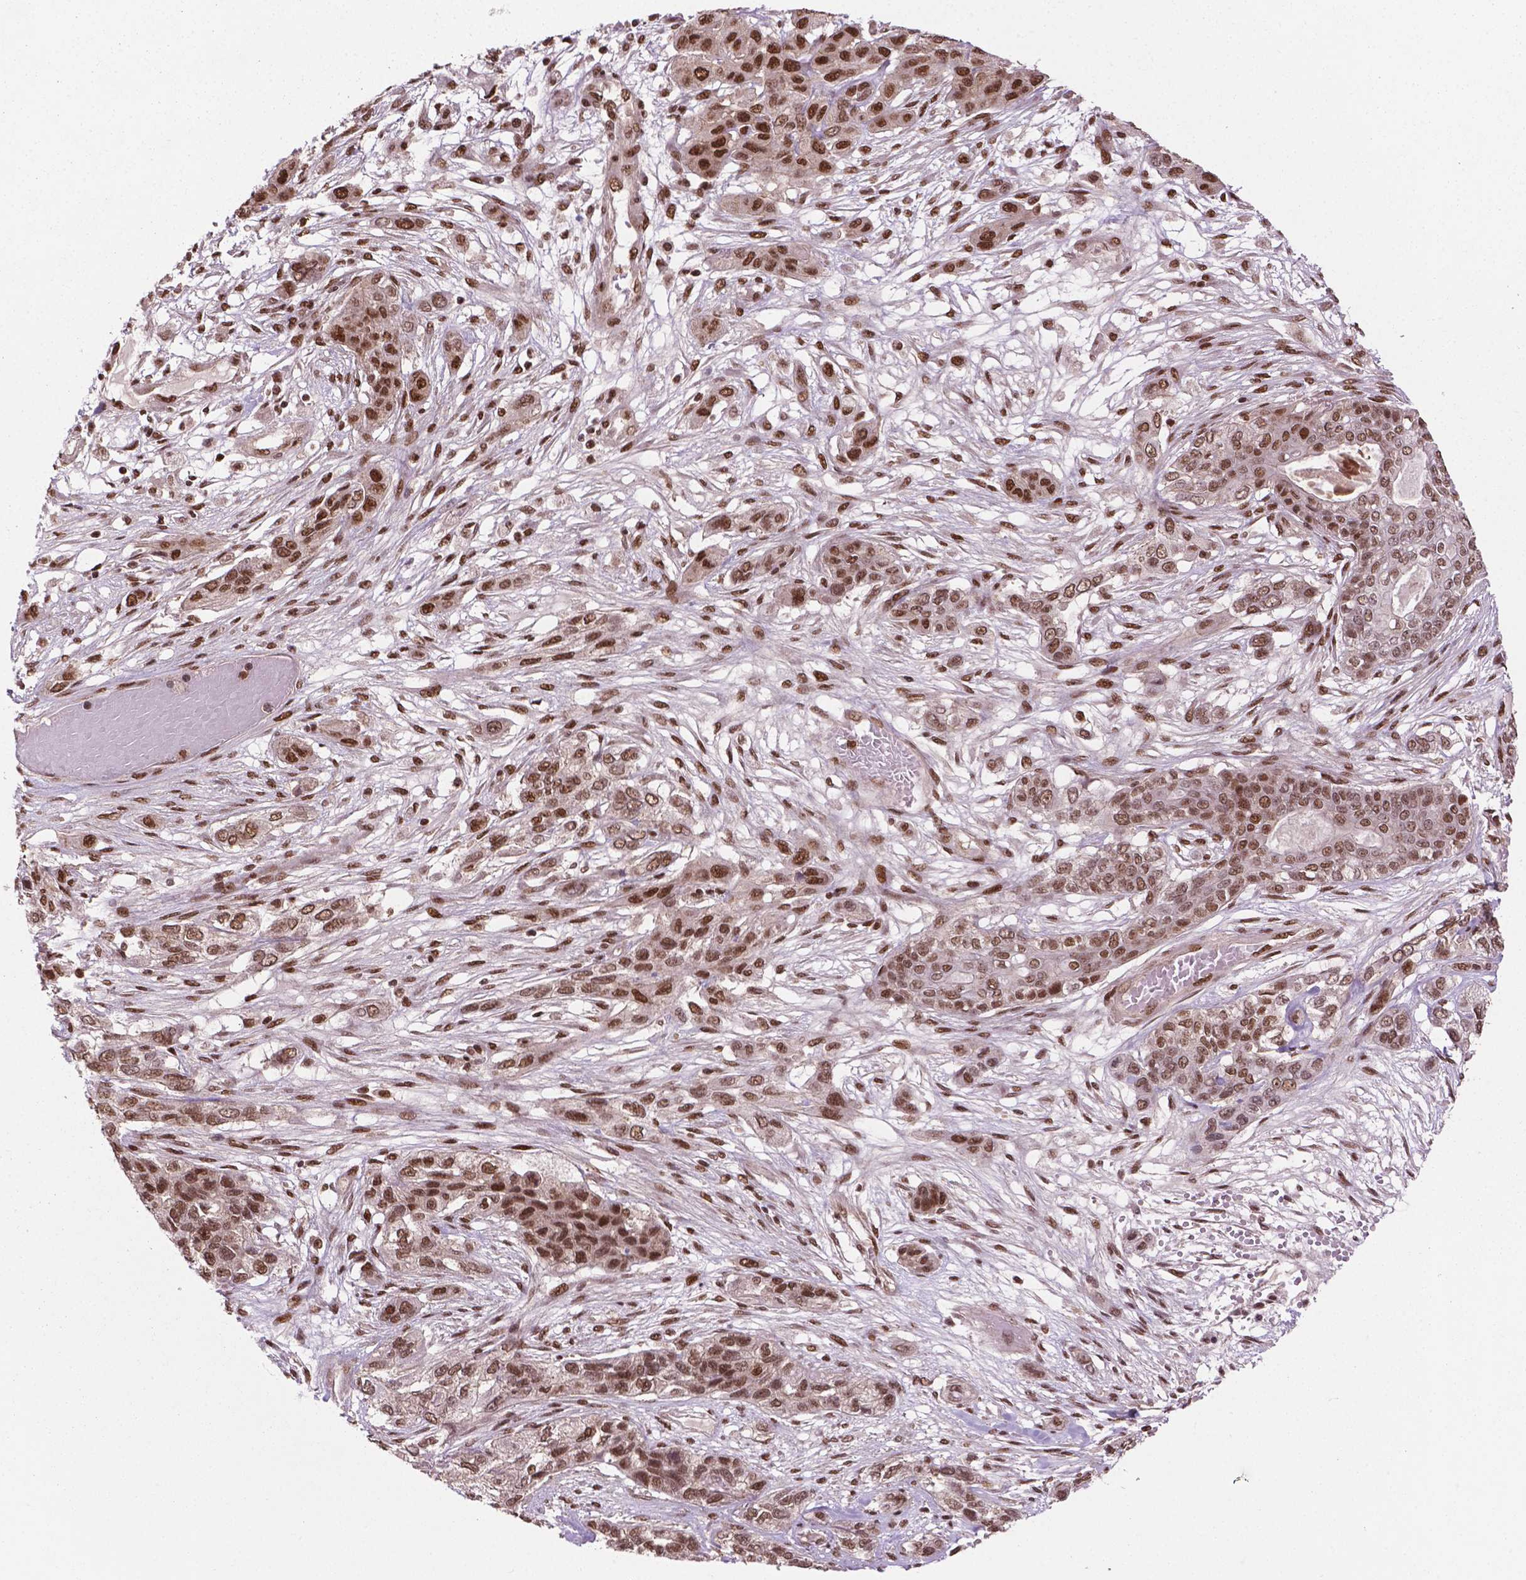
{"staining": {"intensity": "moderate", "quantity": ">75%", "location": "nuclear"}, "tissue": "lung cancer", "cell_type": "Tumor cells", "image_type": "cancer", "snomed": [{"axis": "morphology", "description": "Squamous cell carcinoma, NOS"}, {"axis": "topography", "description": "Lung"}], "caption": "Protein analysis of lung cancer tissue reveals moderate nuclear expression in approximately >75% of tumor cells.", "gene": "SIRT6", "patient": {"sex": "female", "age": 70}}